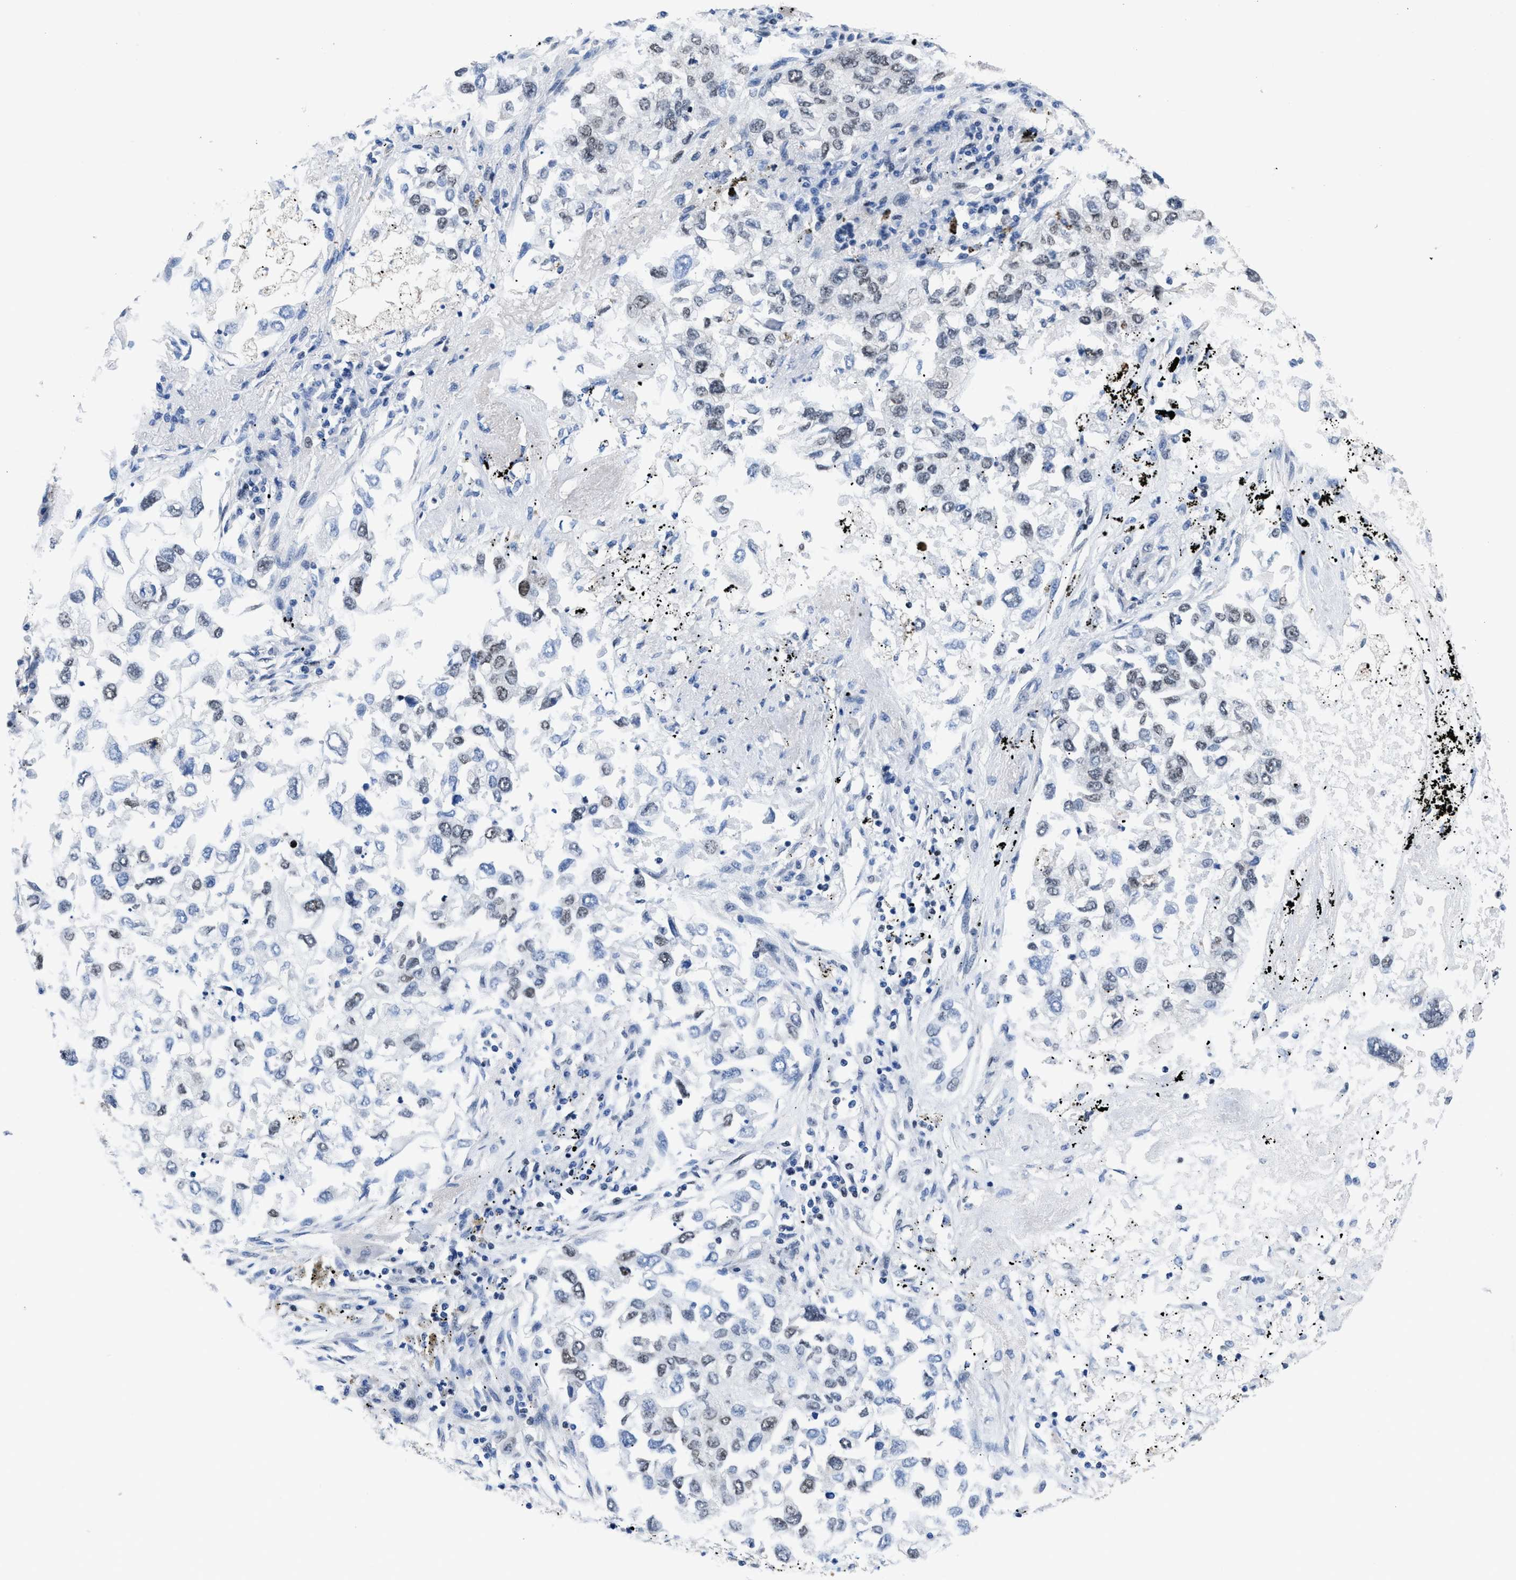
{"staining": {"intensity": "weak", "quantity": "25%-75%", "location": "nuclear"}, "tissue": "lung cancer", "cell_type": "Tumor cells", "image_type": "cancer", "snomed": [{"axis": "morphology", "description": "Inflammation, NOS"}, {"axis": "morphology", "description": "Adenocarcinoma, NOS"}, {"axis": "topography", "description": "Lung"}], "caption": "A brown stain highlights weak nuclear staining of a protein in human lung adenocarcinoma tumor cells.", "gene": "WDR81", "patient": {"sex": "male", "age": 63}}